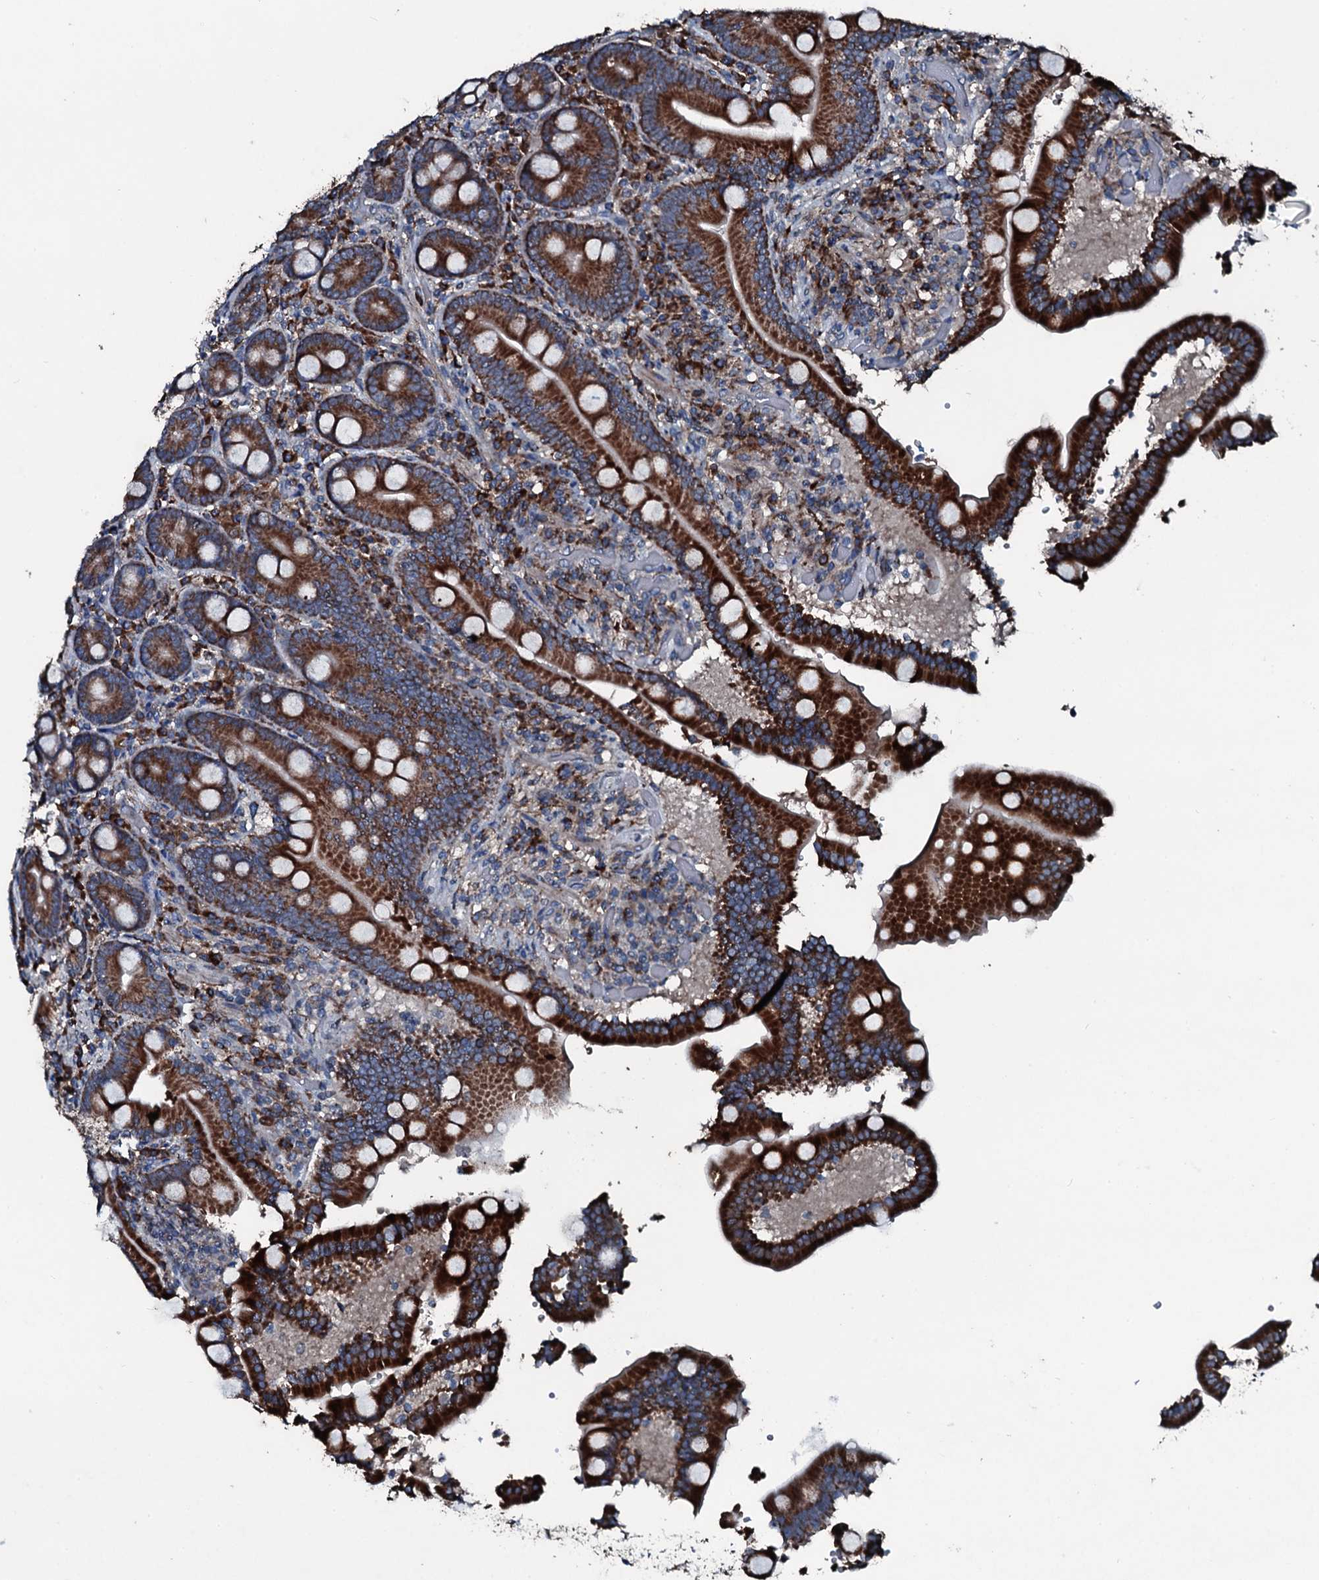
{"staining": {"intensity": "strong", "quantity": ">75%", "location": "cytoplasmic/membranous"}, "tissue": "duodenum", "cell_type": "Glandular cells", "image_type": "normal", "snomed": [{"axis": "morphology", "description": "Normal tissue, NOS"}, {"axis": "topography", "description": "Duodenum"}], "caption": "DAB (3,3'-diaminobenzidine) immunohistochemical staining of normal duodenum demonstrates strong cytoplasmic/membranous protein staining in about >75% of glandular cells.", "gene": "ACSS3", "patient": {"sex": "female", "age": 62}}